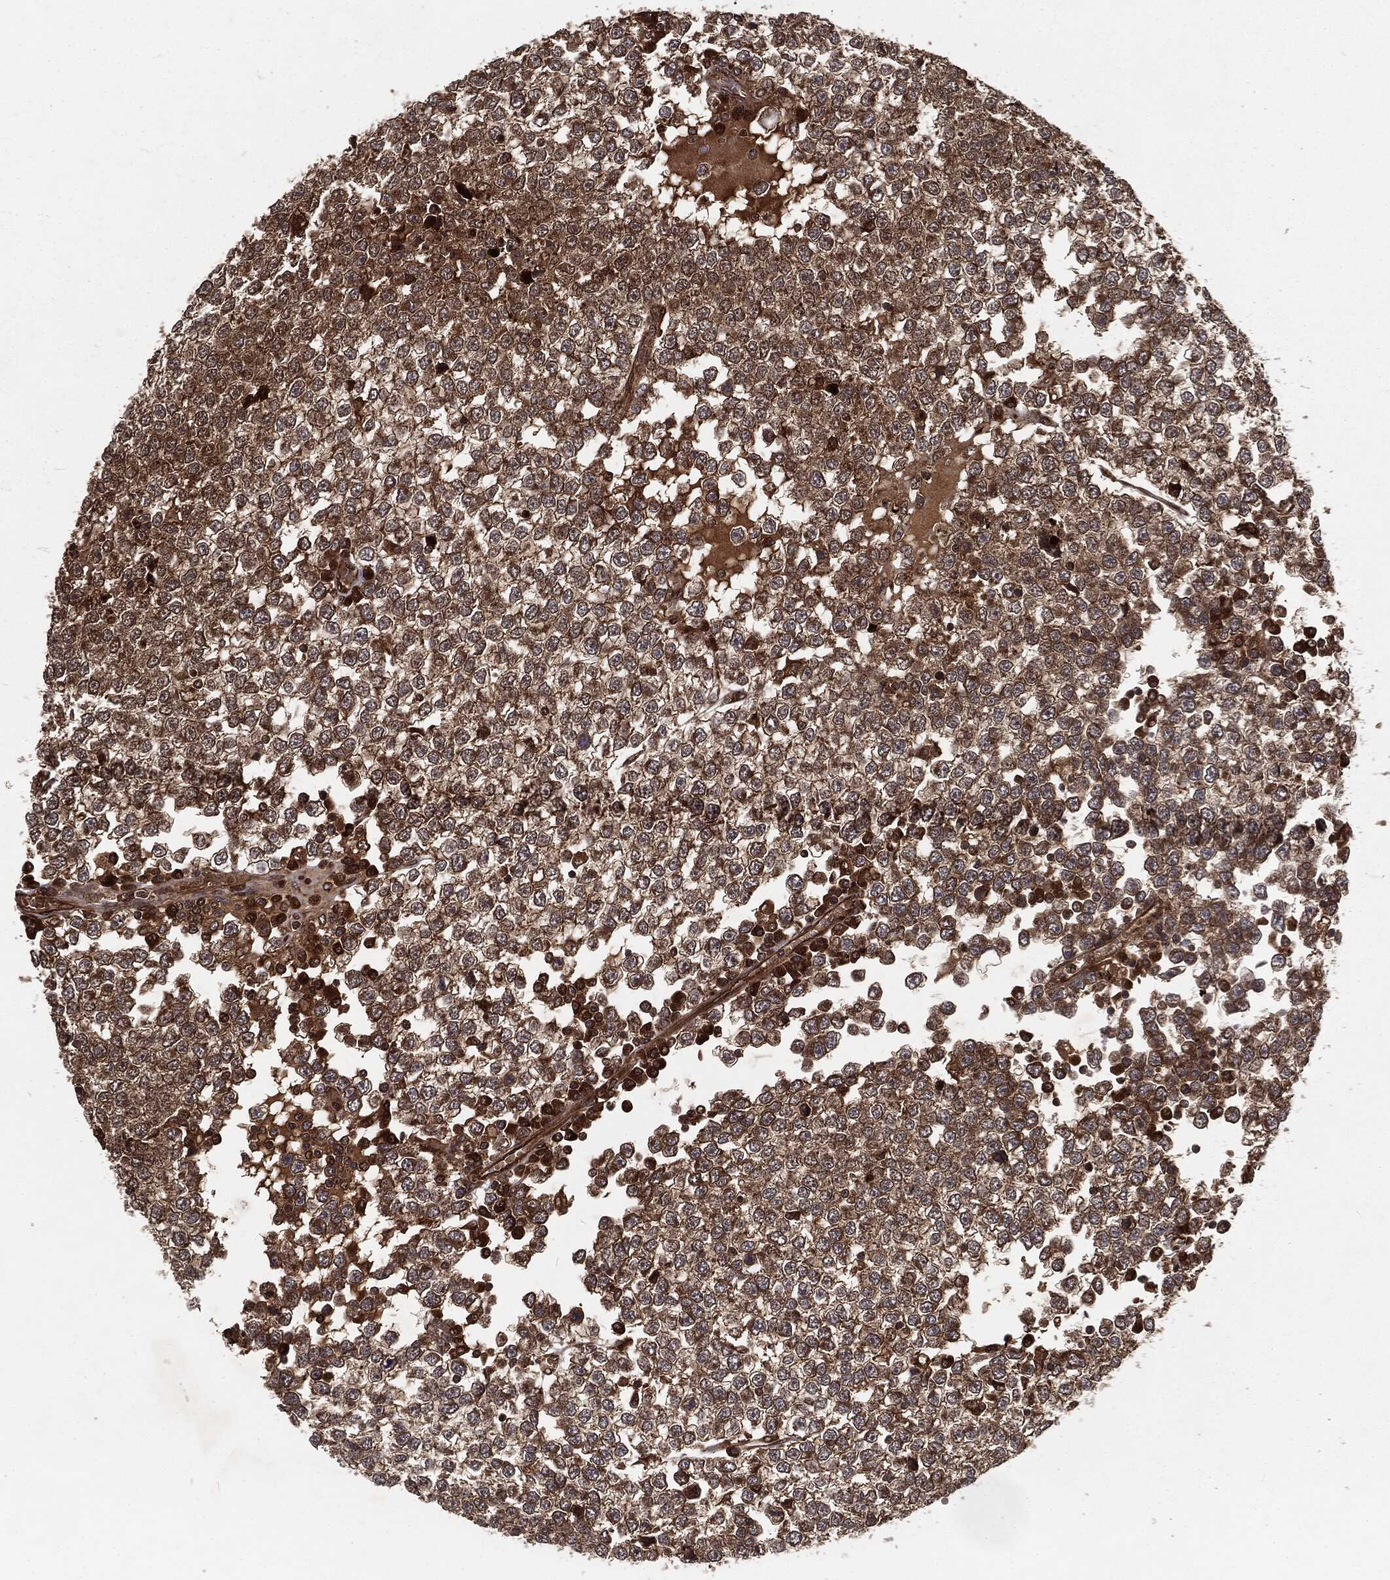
{"staining": {"intensity": "moderate", "quantity": "25%-75%", "location": "cytoplasmic/membranous"}, "tissue": "testis cancer", "cell_type": "Tumor cells", "image_type": "cancer", "snomed": [{"axis": "morphology", "description": "Seminoma, NOS"}, {"axis": "topography", "description": "Testis"}], "caption": "A brown stain shows moderate cytoplasmic/membranous positivity of a protein in testis cancer tumor cells.", "gene": "RANBP9", "patient": {"sex": "male", "age": 65}}